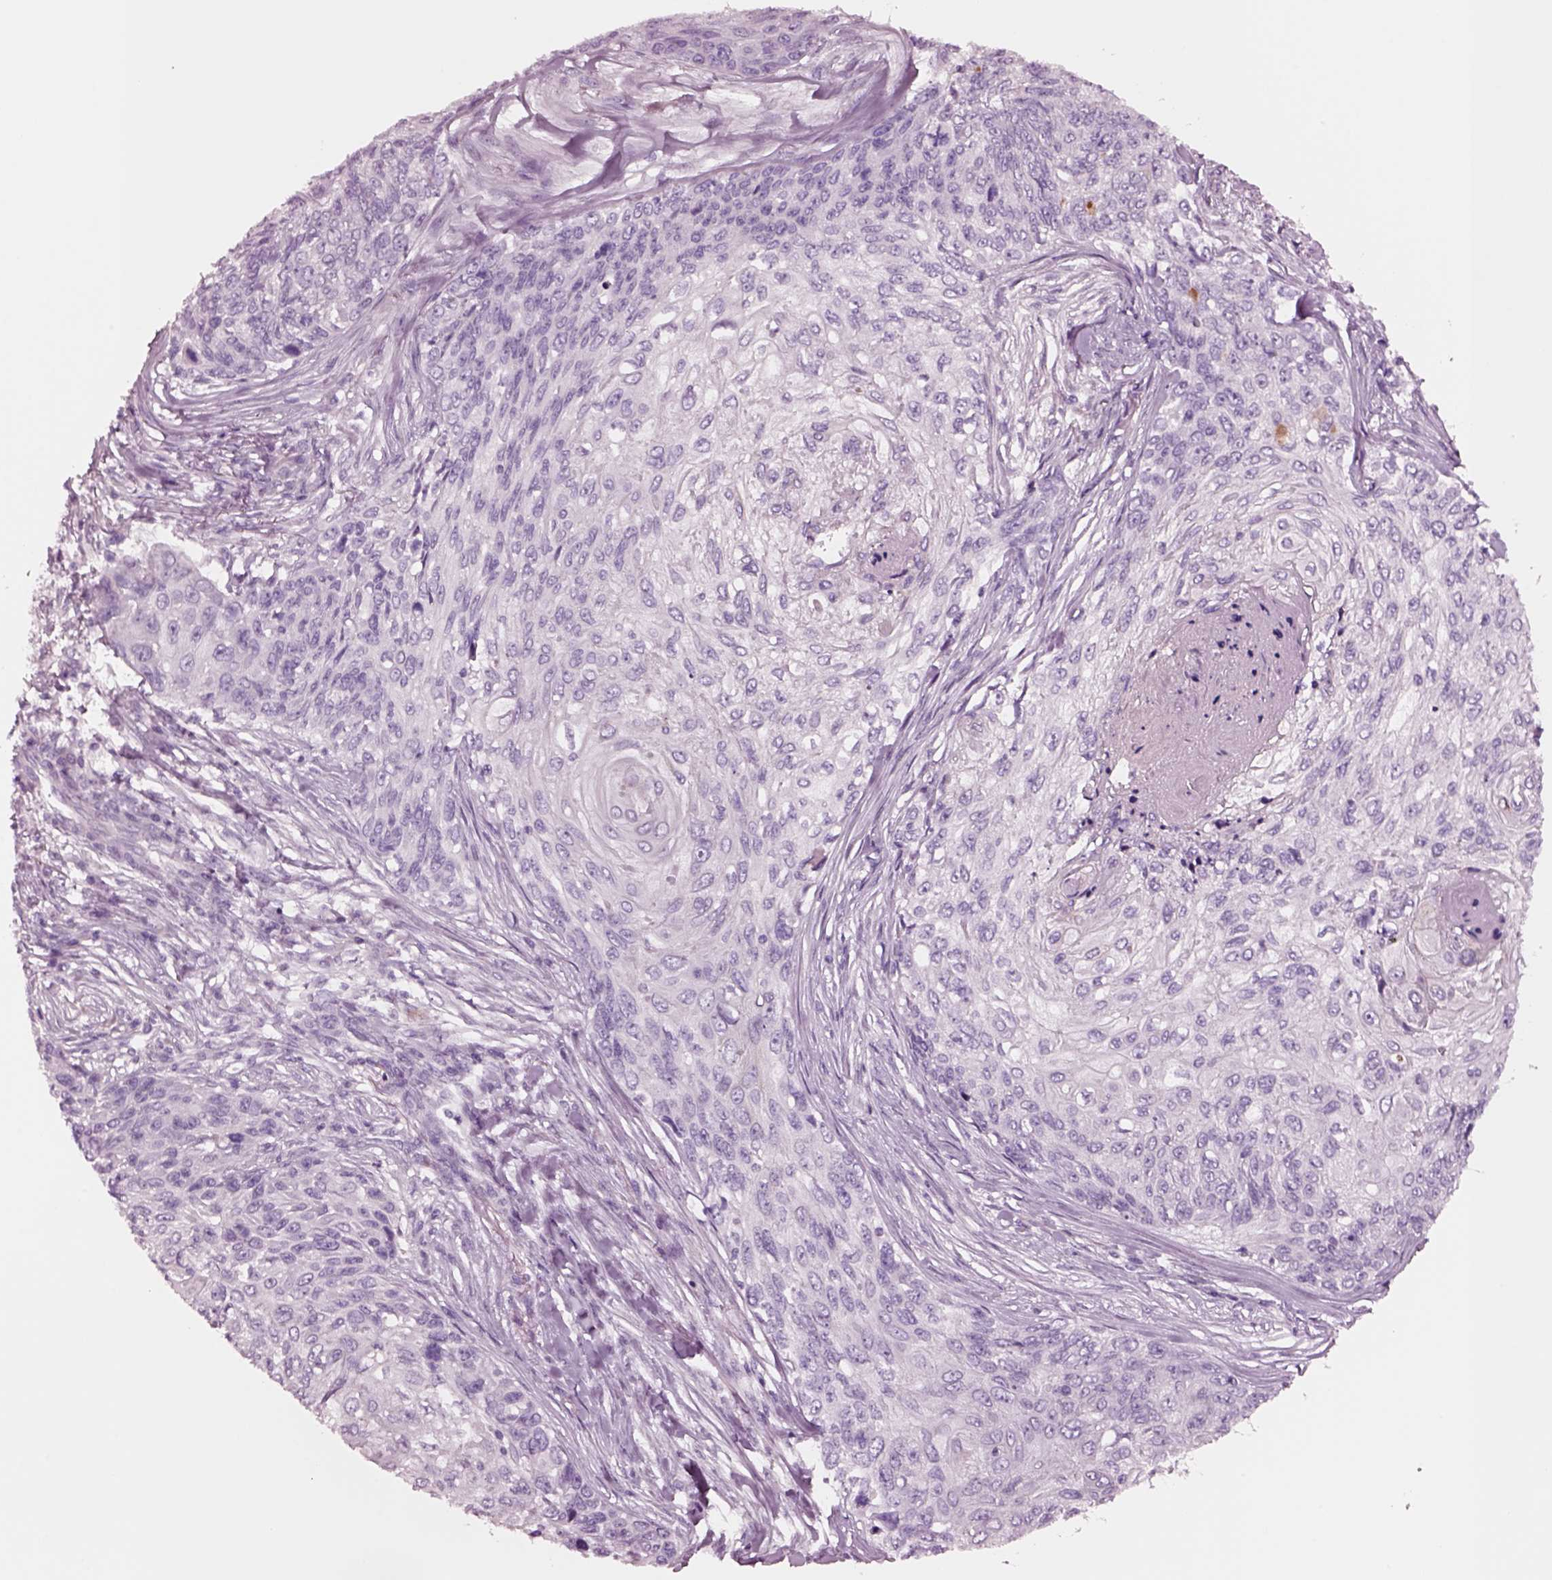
{"staining": {"intensity": "negative", "quantity": "none", "location": "none"}, "tissue": "skin cancer", "cell_type": "Tumor cells", "image_type": "cancer", "snomed": [{"axis": "morphology", "description": "Squamous cell carcinoma, NOS"}, {"axis": "topography", "description": "Skin"}], "caption": "The image shows no significant staining in tumor cells of skin cancer.", "gene": "NMRK2", "patient": {"sex": "male", "age": 92}}